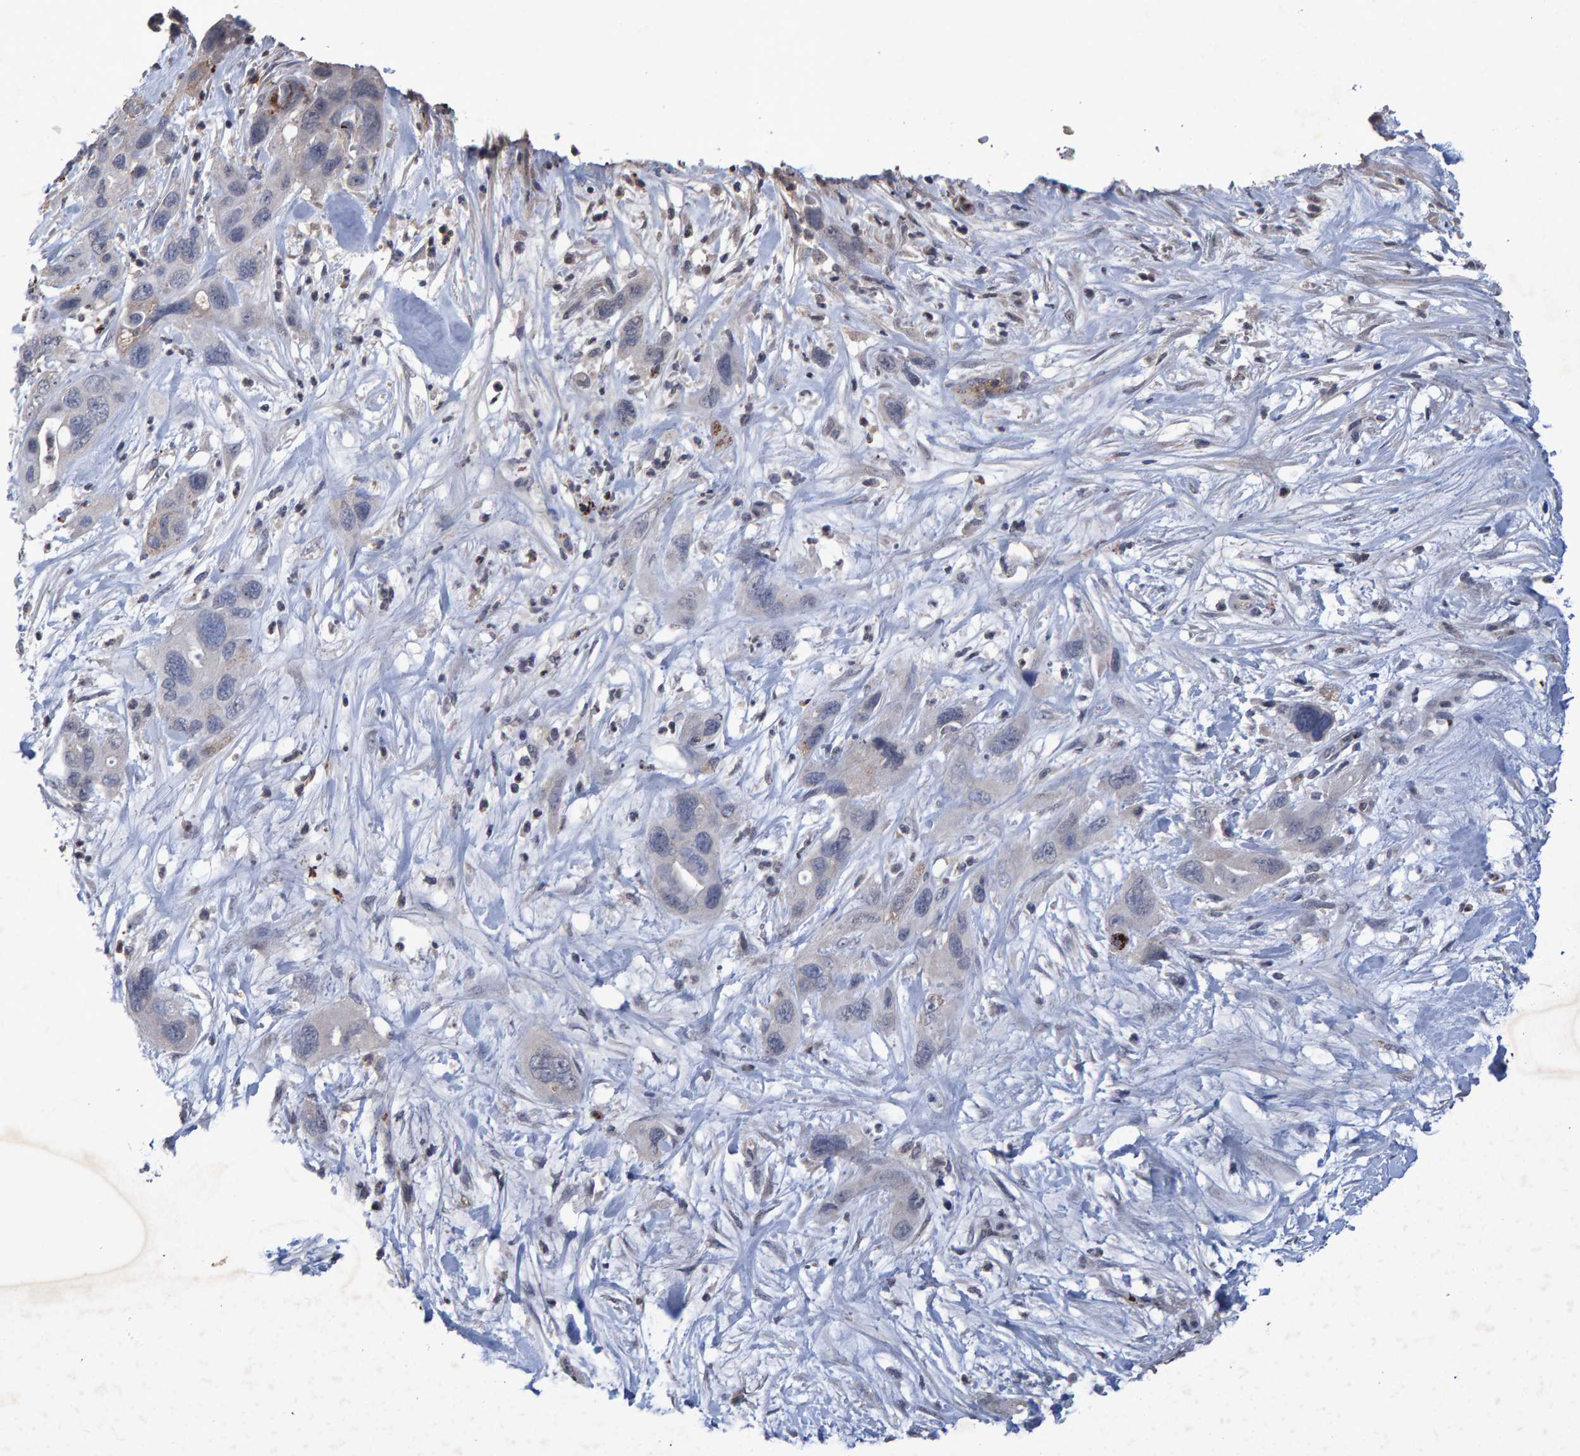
{"staining": {"intensity": "negative", "quantity": "none", "location": "none"}, "tissue": "pancreatic cancer", "cell_type": "Tumor cells", "image_type": "cancer", "snomed": [{"axis": "morphology", "description": "Adenocarcinoma, NOS"}, {"axis": "topography", "description": "Pancreas"}], "caption": "Tumor cells are negative for brown protein staining in pancreatic cancer (adenocarcinoma). (Immunohistochemistry (ihc), brightfield microscopy, high magnification).", "gene": "GALC", "patient": {"sex": "female", "age": 71}}